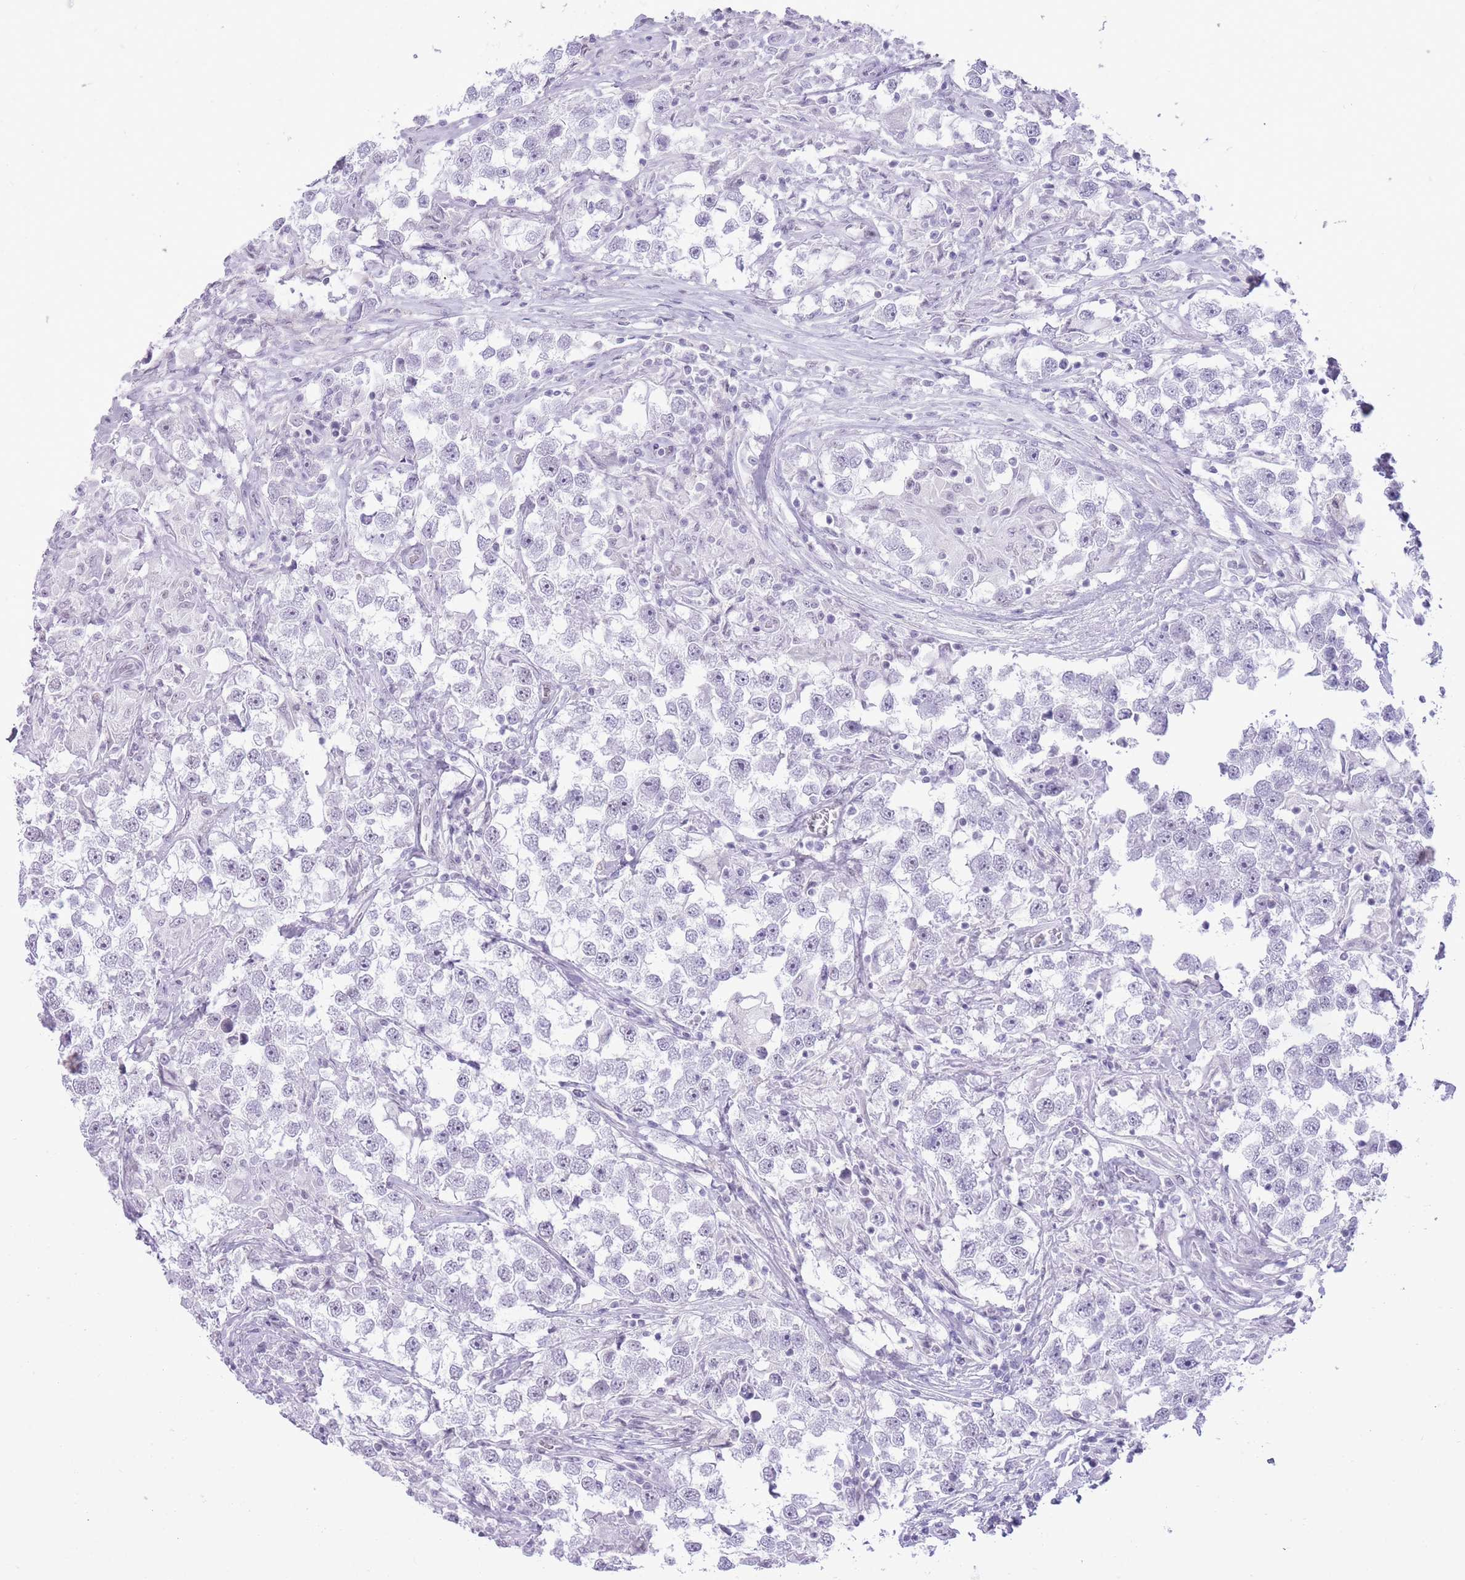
{"staining": {"intensity": "negative", "quantity": "none", "location": "none"}, "tissue": "testis cancer", "cell_type": "Tumor cells", "image_type": "cancer", "snomed": [{"axis": "morphology", "description": "Seminoma, NOS"}, {"axis": "topography", "description": "Testis"}], "caption": "An immunohistochemistry (IHC) image of testis cancer is shown. There is no staining in tumor cells of testis cancer. (IHC, brightfield microscopy, high magnification).", "gene": "ZBED5", "patient": {"sex": "male", "age": 46}}